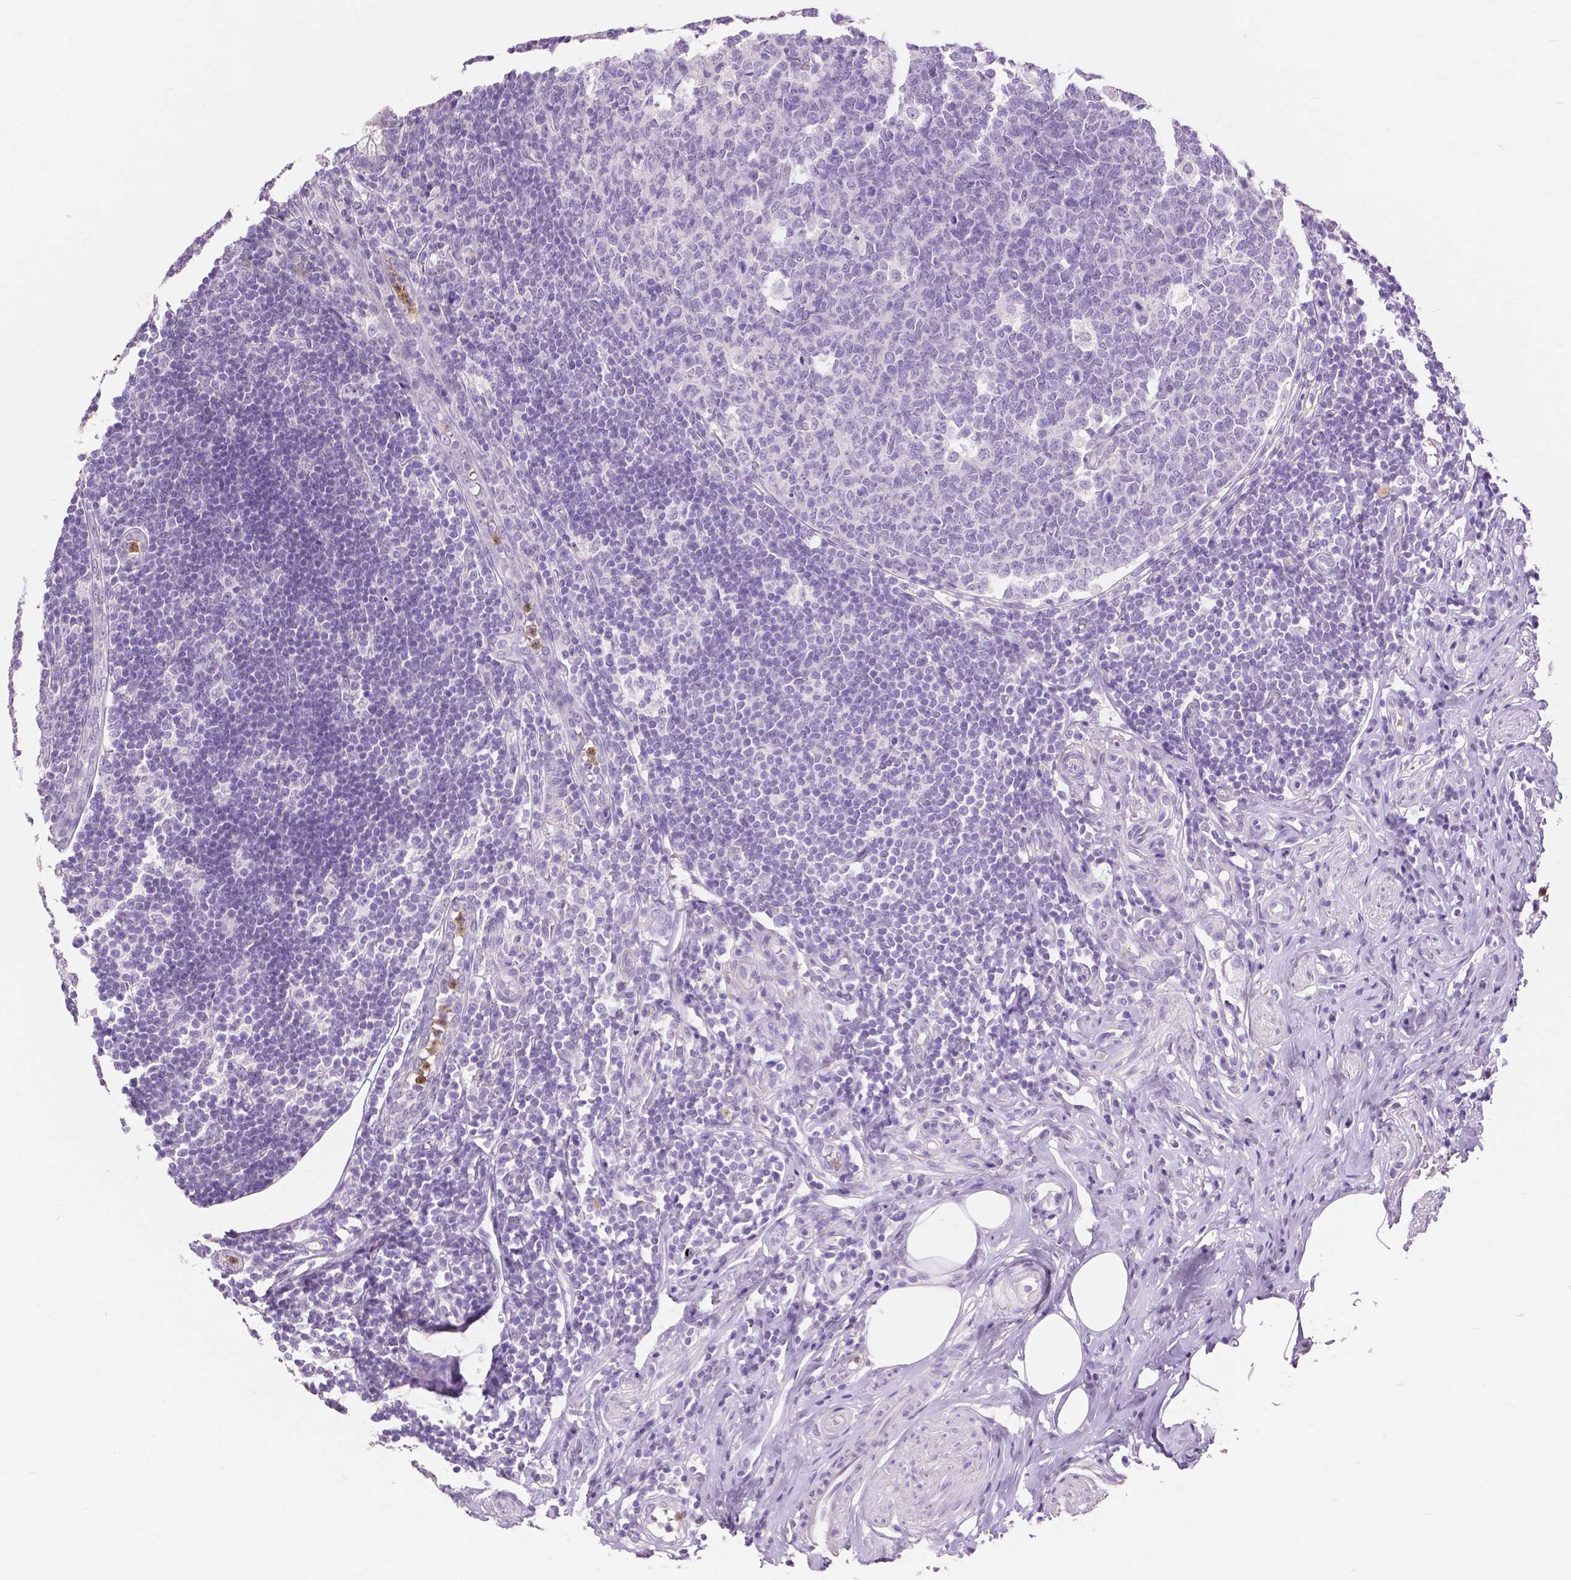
{"staining": {"intensity": "strong", "quantity": "<25%", "location": "cytoplasmic/membranous"}, "tissue": "appendix", "cell_type": "Glandular cells", "image_type": "normal", "snomed": [{"axis": "morphology", "description": "Normal tissue, NOS"}, {"axis": "topography", "description": "Appendix"}], "caption": "Glandular cells exhibit medium levels of strong cytoplasmic/membranous positivity in approximately <25% of cells in unremarkable human appendix. The staining was performed using DAB, with brown indicating positive protein expression. Nuclei are stained blue with hematoxylin.", "gene": "CXCR2", "patient": {"sex": "male", "age": 18}}